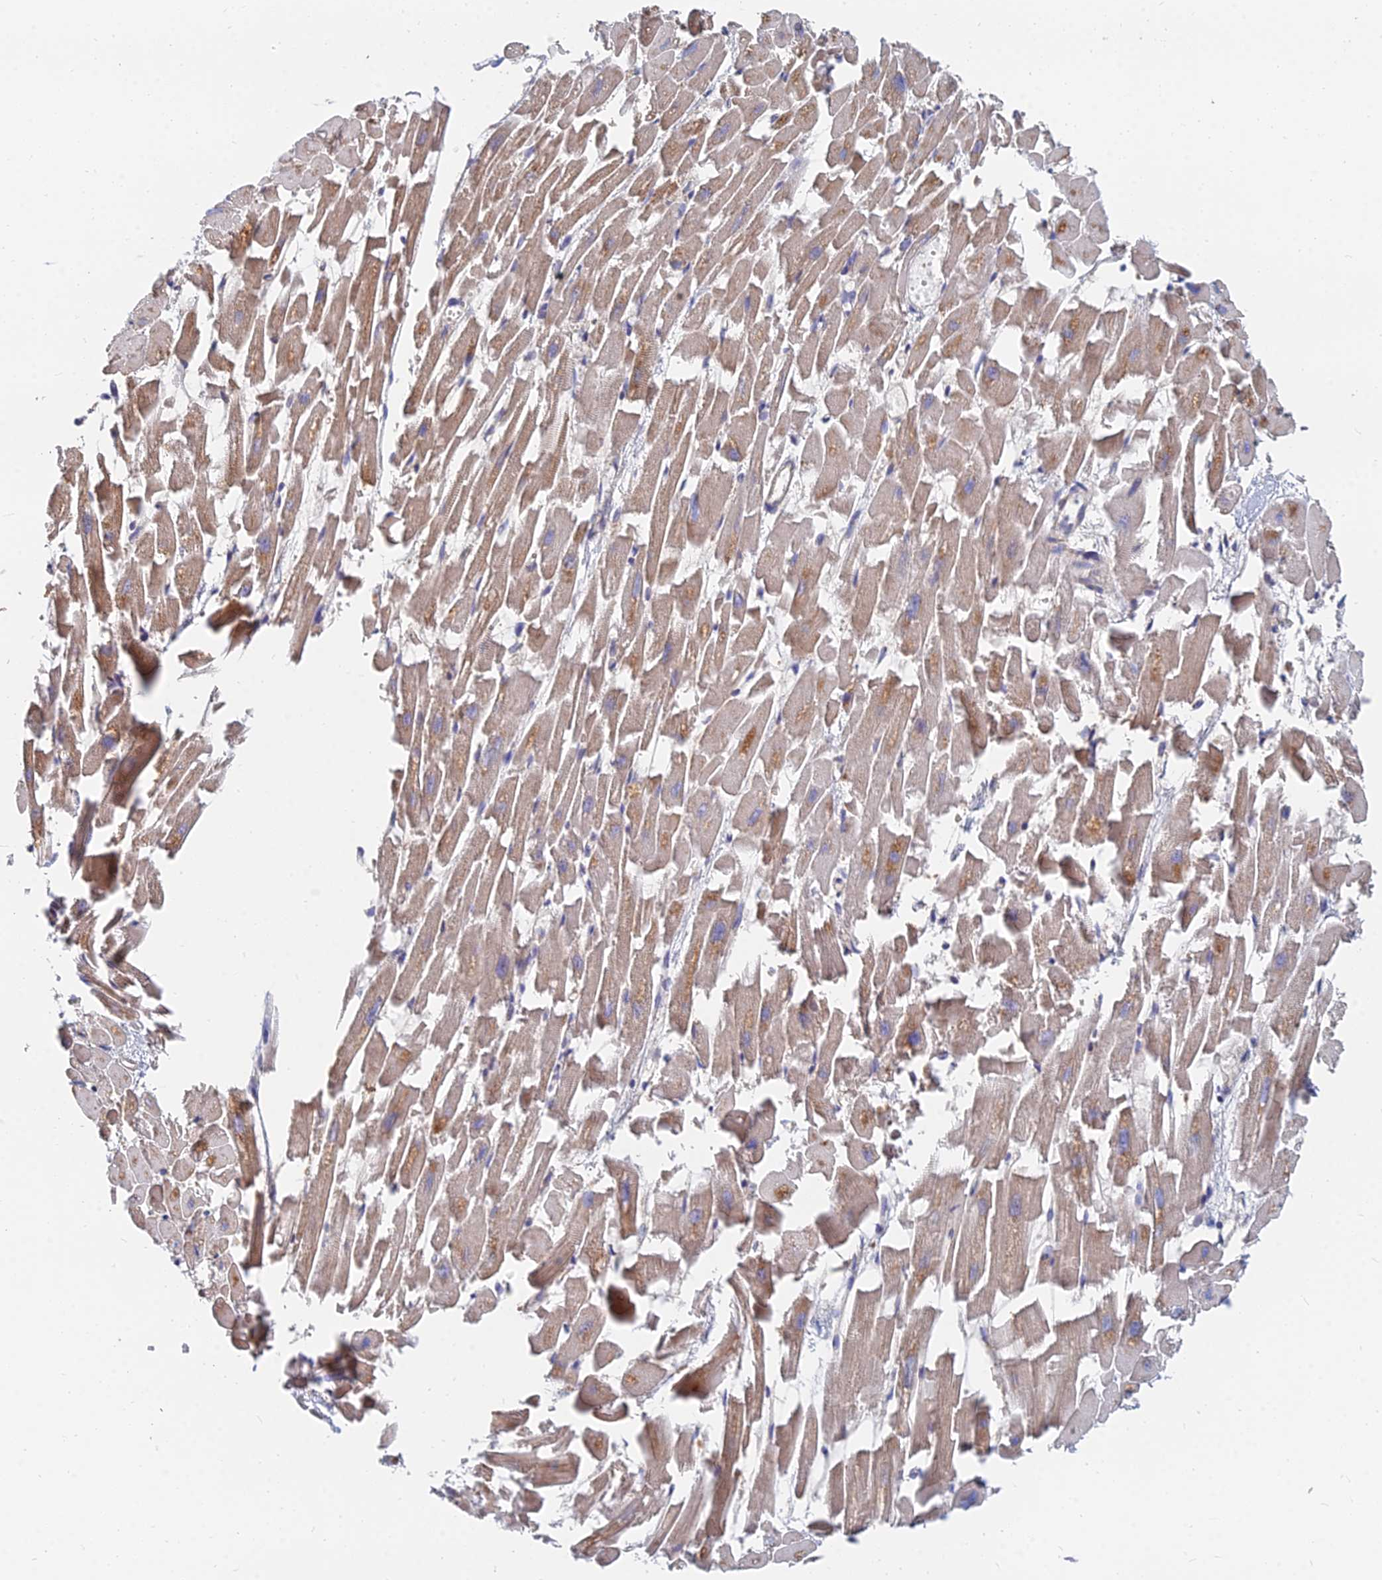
{"staining": {"intensity": "moderate", "quantity": "25%-75%", "location": "cytoplasmic/membranous"}, "tissue": "heart muscle", "cell_type": "Cardiomyocytes", "image_type": "normal", "snomed": [{"axis": "morphology", "description": "Normal tissue, NOS"}, {"axis": "topography", "description": "Heart"}], "caption": "High-power microscopy captured an IHC micrograph of unremarkable heart muscle, revealing moderate cytoplasmic/membranous staining in about 25%-75% of cardiomyocytes.", "gene": "CCZ1B", "patient": {"sex": "female", "age": 64}}